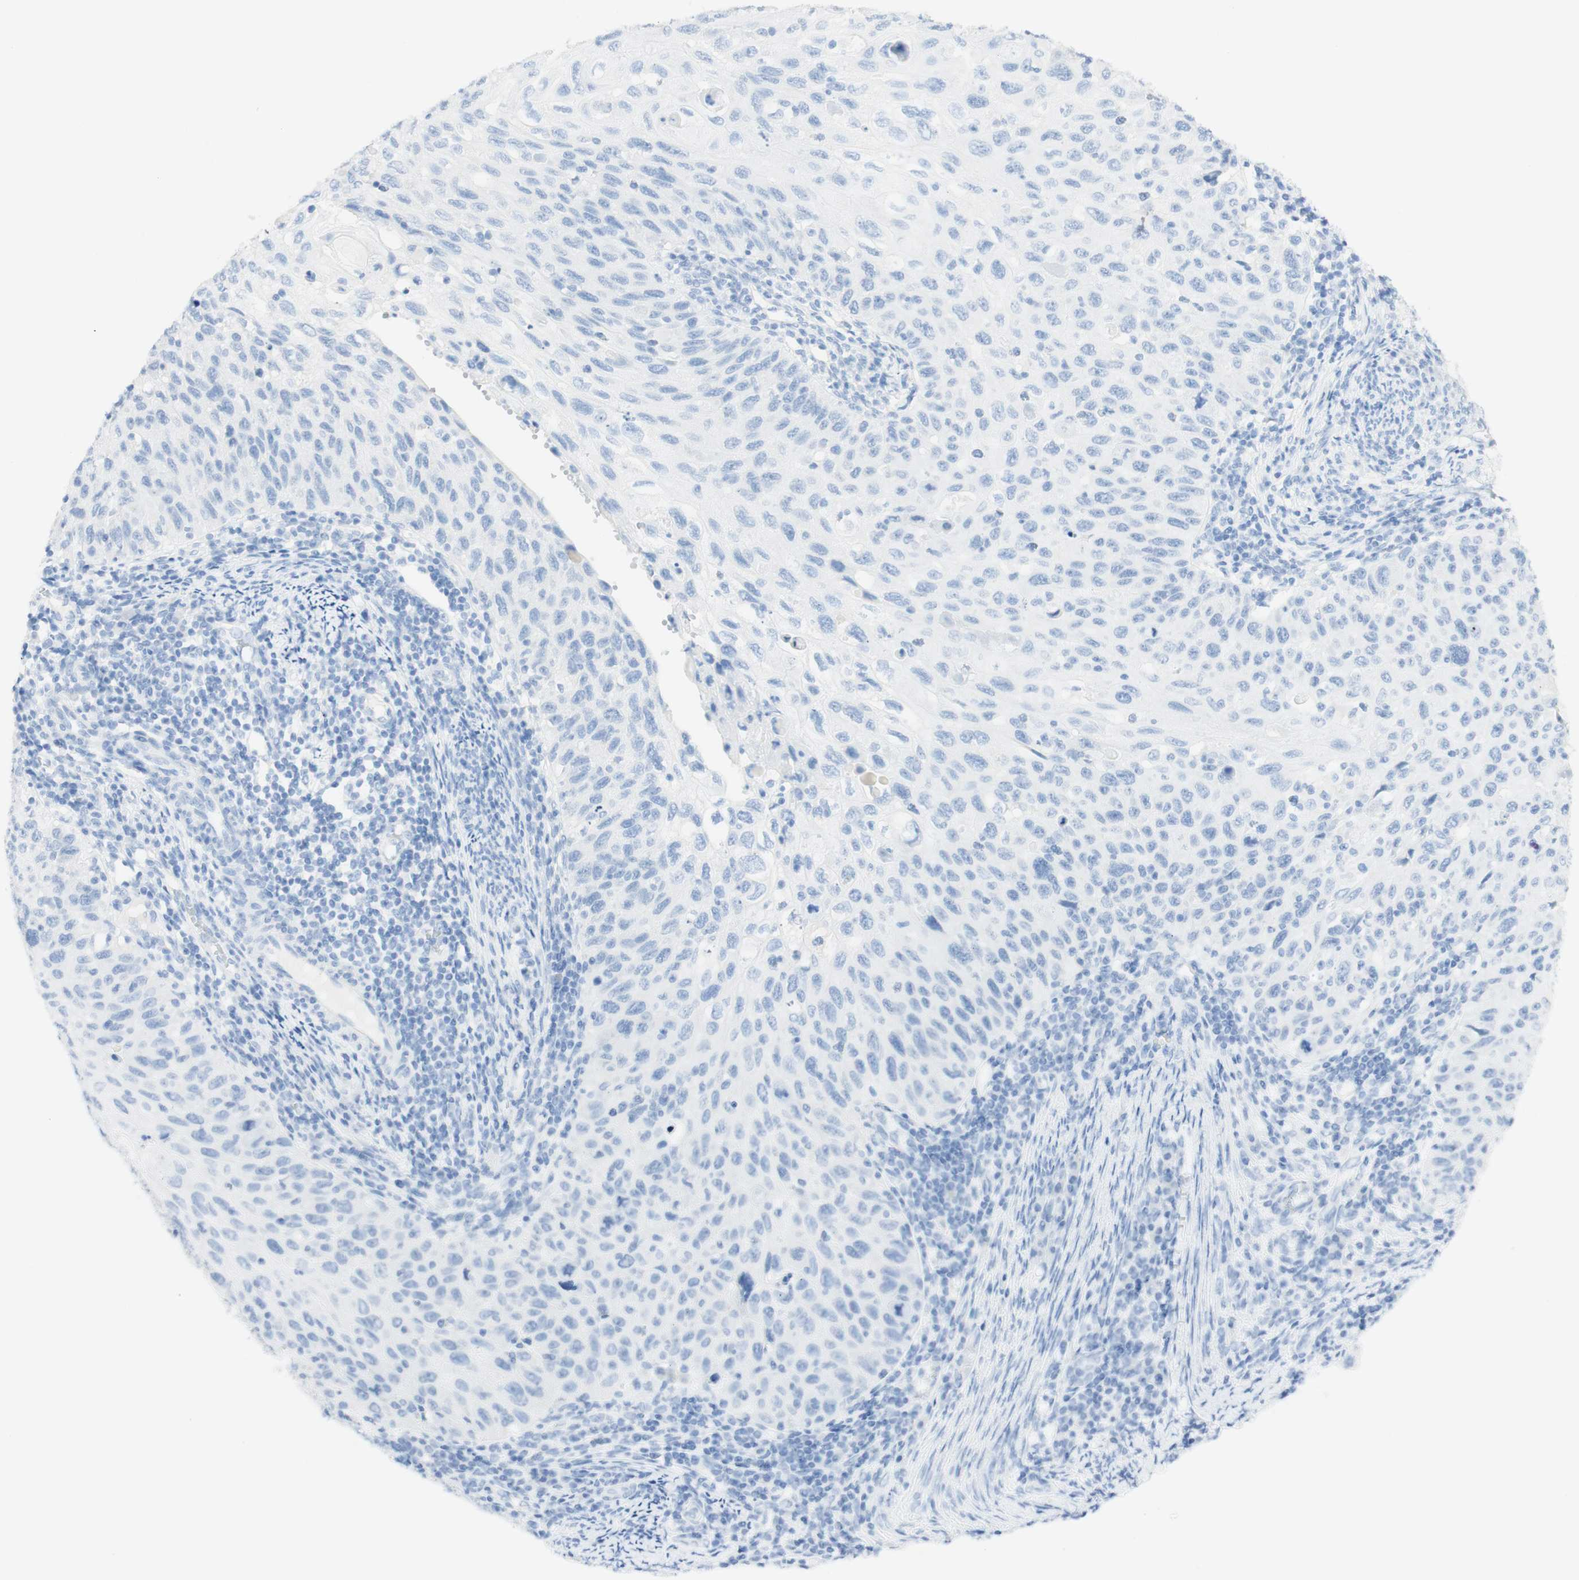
{"staining": {"intensity": "negative", "quantity": "none", "location": "none"}, "tissue": "cervical cancer", "cell_type": "Tumor cells", "image_type": "cancer", "snomed": [{"axis": "morphology", "description": "Squamous cell carcinoma, NOS"}, {"axis": "topography", "description": "Cervix"}], "caption": "High power microscopy photomicrograph of an immunohistochemistry (IHC) photomicrograph of cervical squamous cell carcinoma, revealing no significant staining in tumor cells.", "gene": "TPO", "patient": {"sex": "female", "age": 70}}